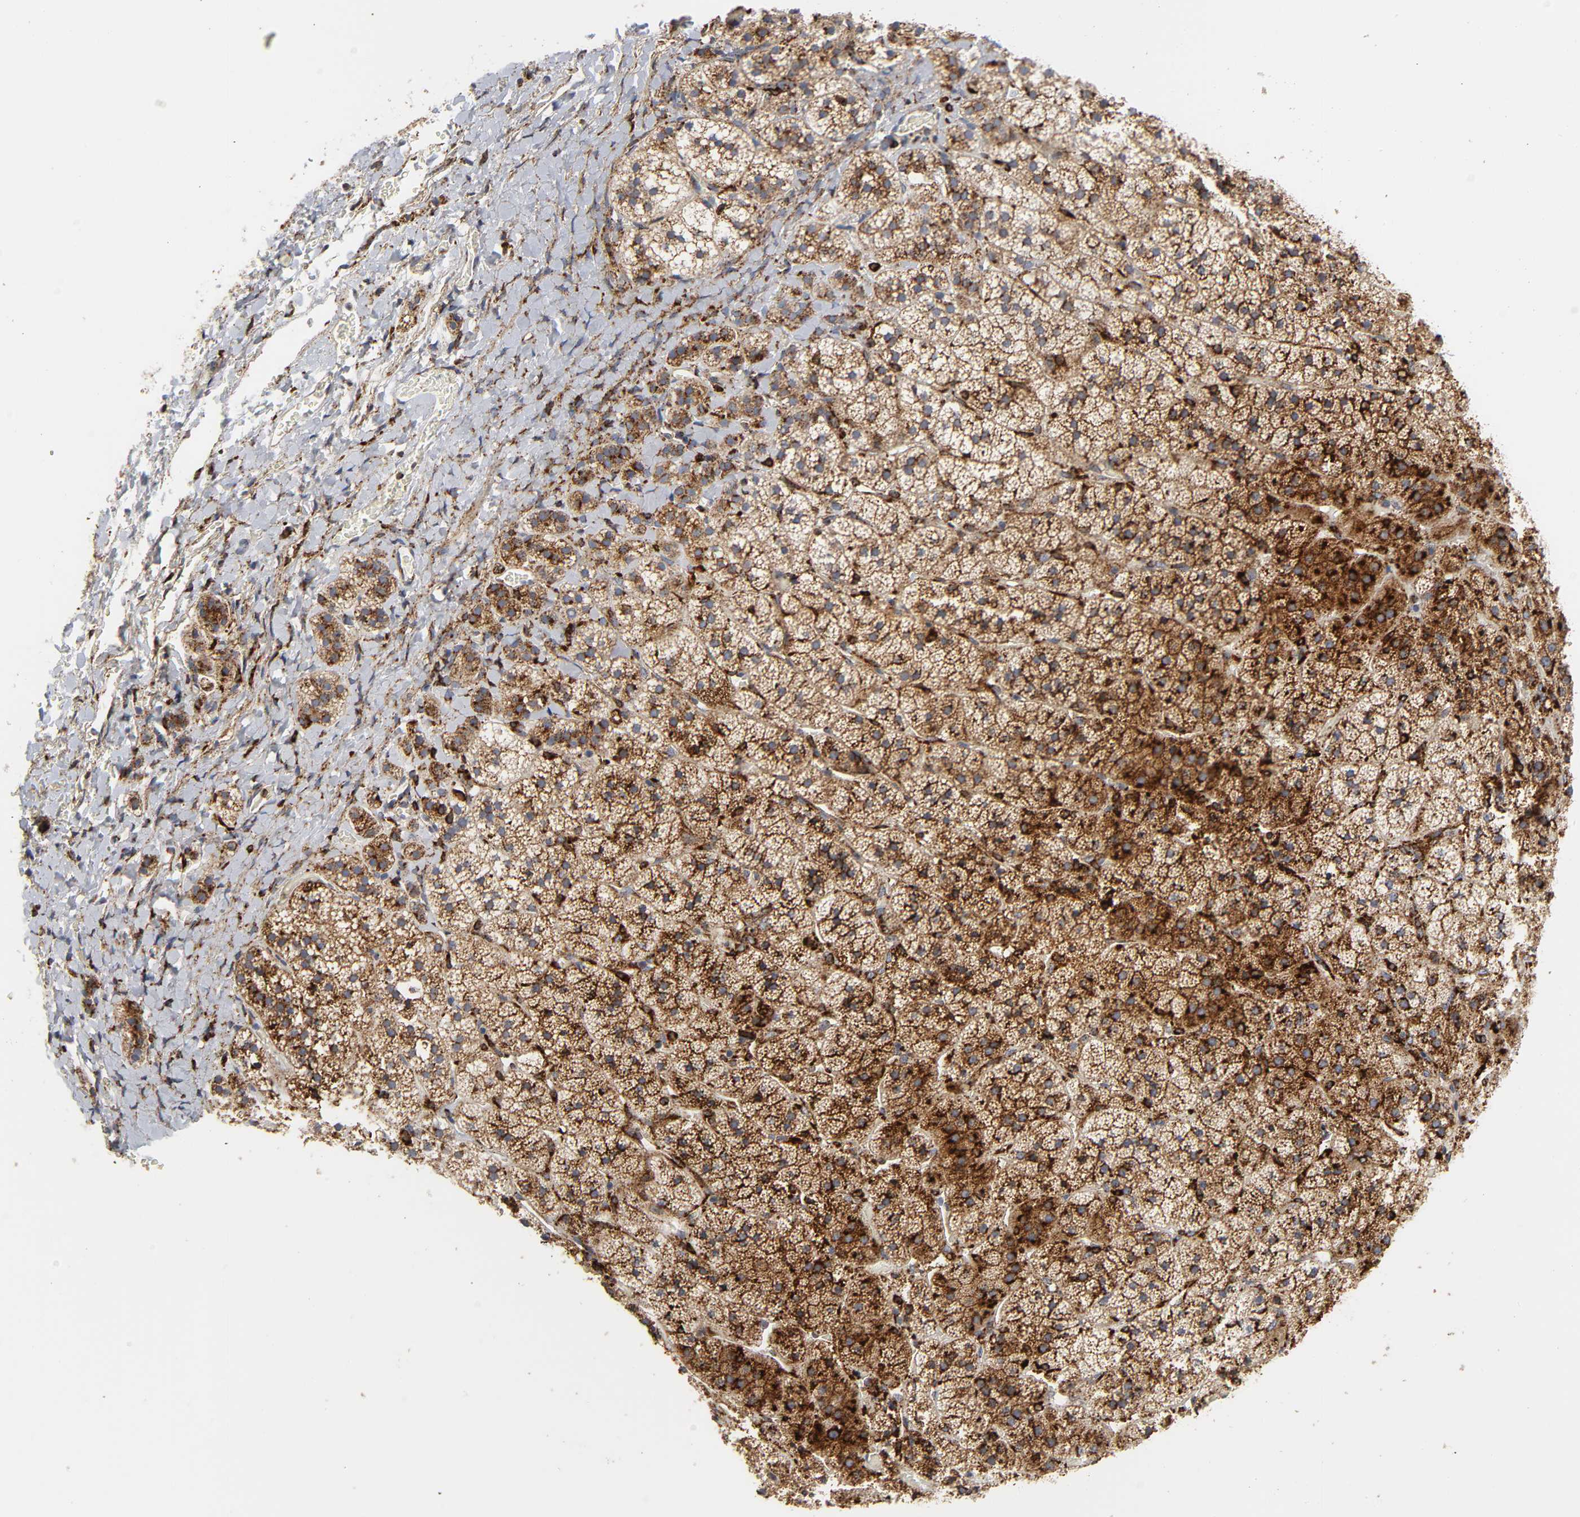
{"staining": {"intensity": "strong", "quantity": ">75%", "location": "cytoplasmic/membranous"}, "tissue": "adrenal gland", "cell_type": "Glandular cells", "image_type": "normal", "snomed": [{"axis": "morphology", "description": "Normal tissue, NOS"}, {"axis": "topography", "description": "Adrenal gland"}], "caption": "Unremarkable adrenal gland reveals strong cytoplasmic/membranous staining in approximately >75% of glandular cells.", "gene": "PSAP", "patient": {"sex": "female", "age": 44}}